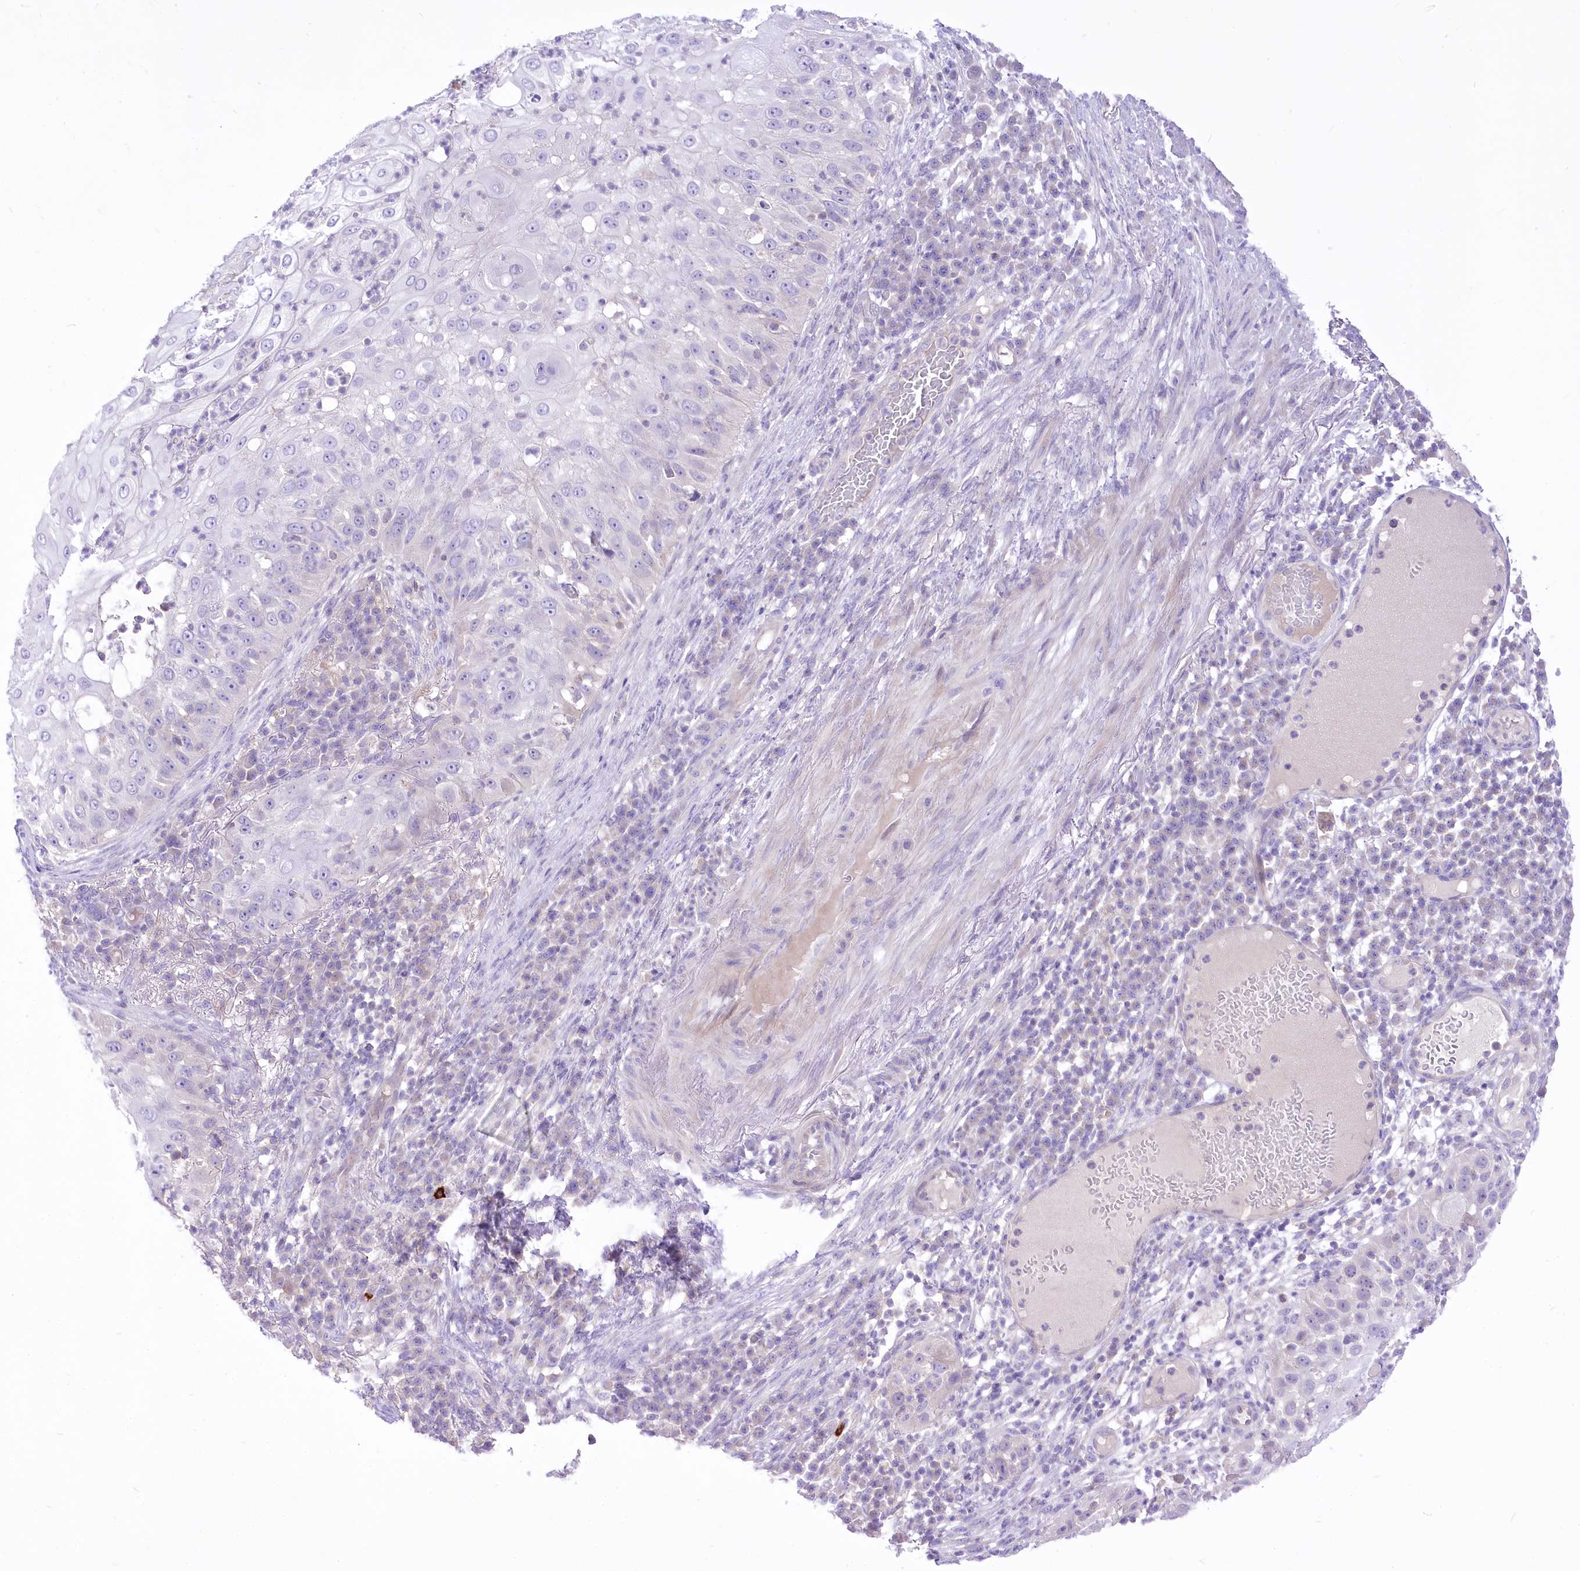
{"staining": {"intensity": "negative", "quantity": "none", "location": "none"}, "tissue": "skin cancer", "cell_type": "Tumor cells", "image_type": "cancer", "snomed": [{"axis": "morphology", "description": "Squamous cell carcinoma, NOS"}, {"axis": "topography", "description": "Skin"}], "caption": "Protein analysis of skin cancer exhibits no significant positivity in tumor cells.", "gene": "HELT", "patient": {"sex": "female", "age": 44}}